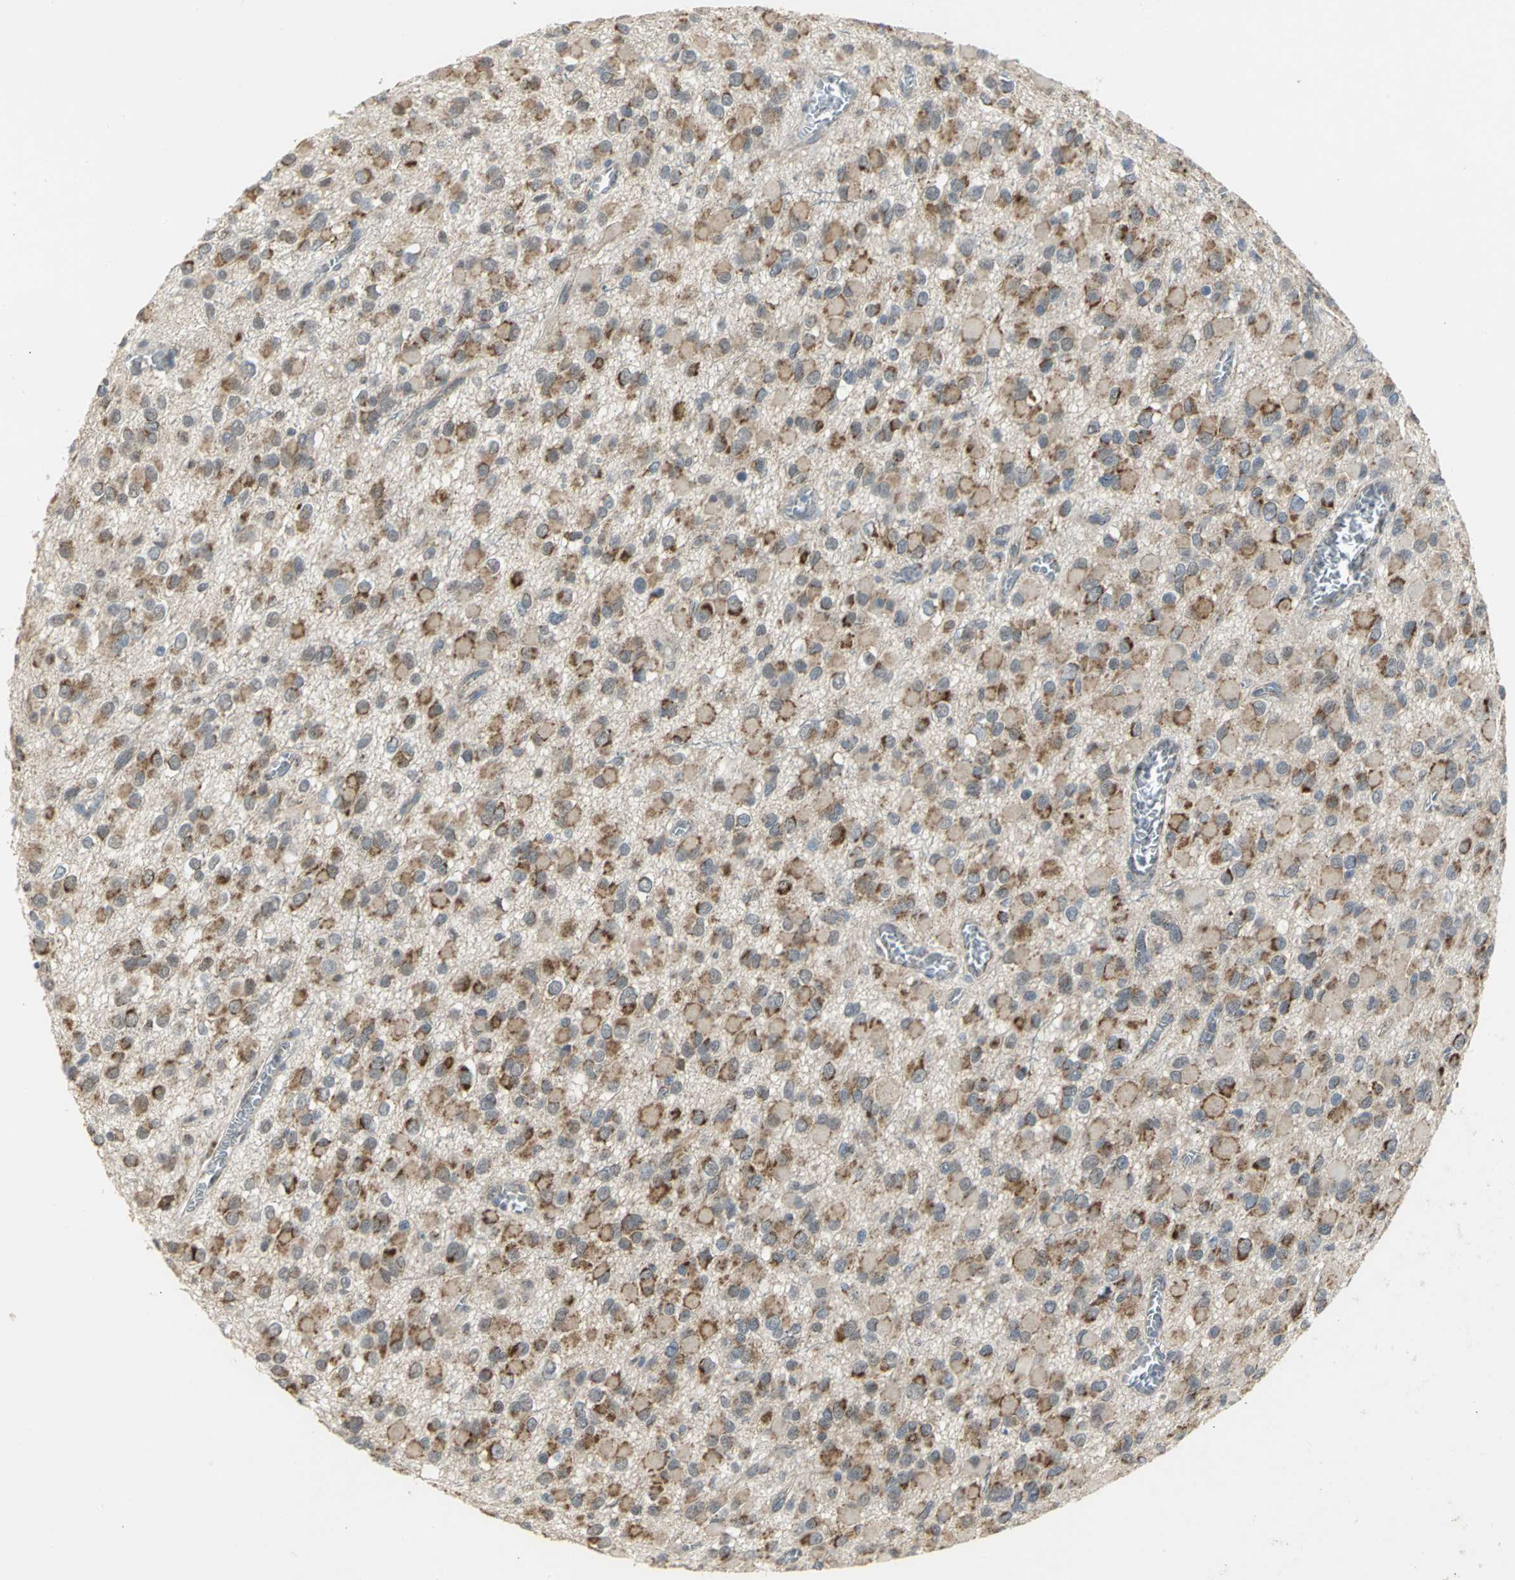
{"staining": {"intensity": "moderate", "quantity": ">75%", "location": "cytoplasmic/membranous"}, "tissue": "glioma", "cell_type": "Tumor cells", "image_type": "cancer", "snomed": [{"axis": "morphology", "description": "Glioma, malignant, Low grade"}, {"axis": "topography", "description": "Brain"}], "caption": "There is medium levels of moderate cytoplasmic/membranous staining in tumor cells of glioma, as demonstrated by immunohistochemical staining (brown color).", "gene": "NDUFB5", "patient": {"sex": "male", "age": 42}}